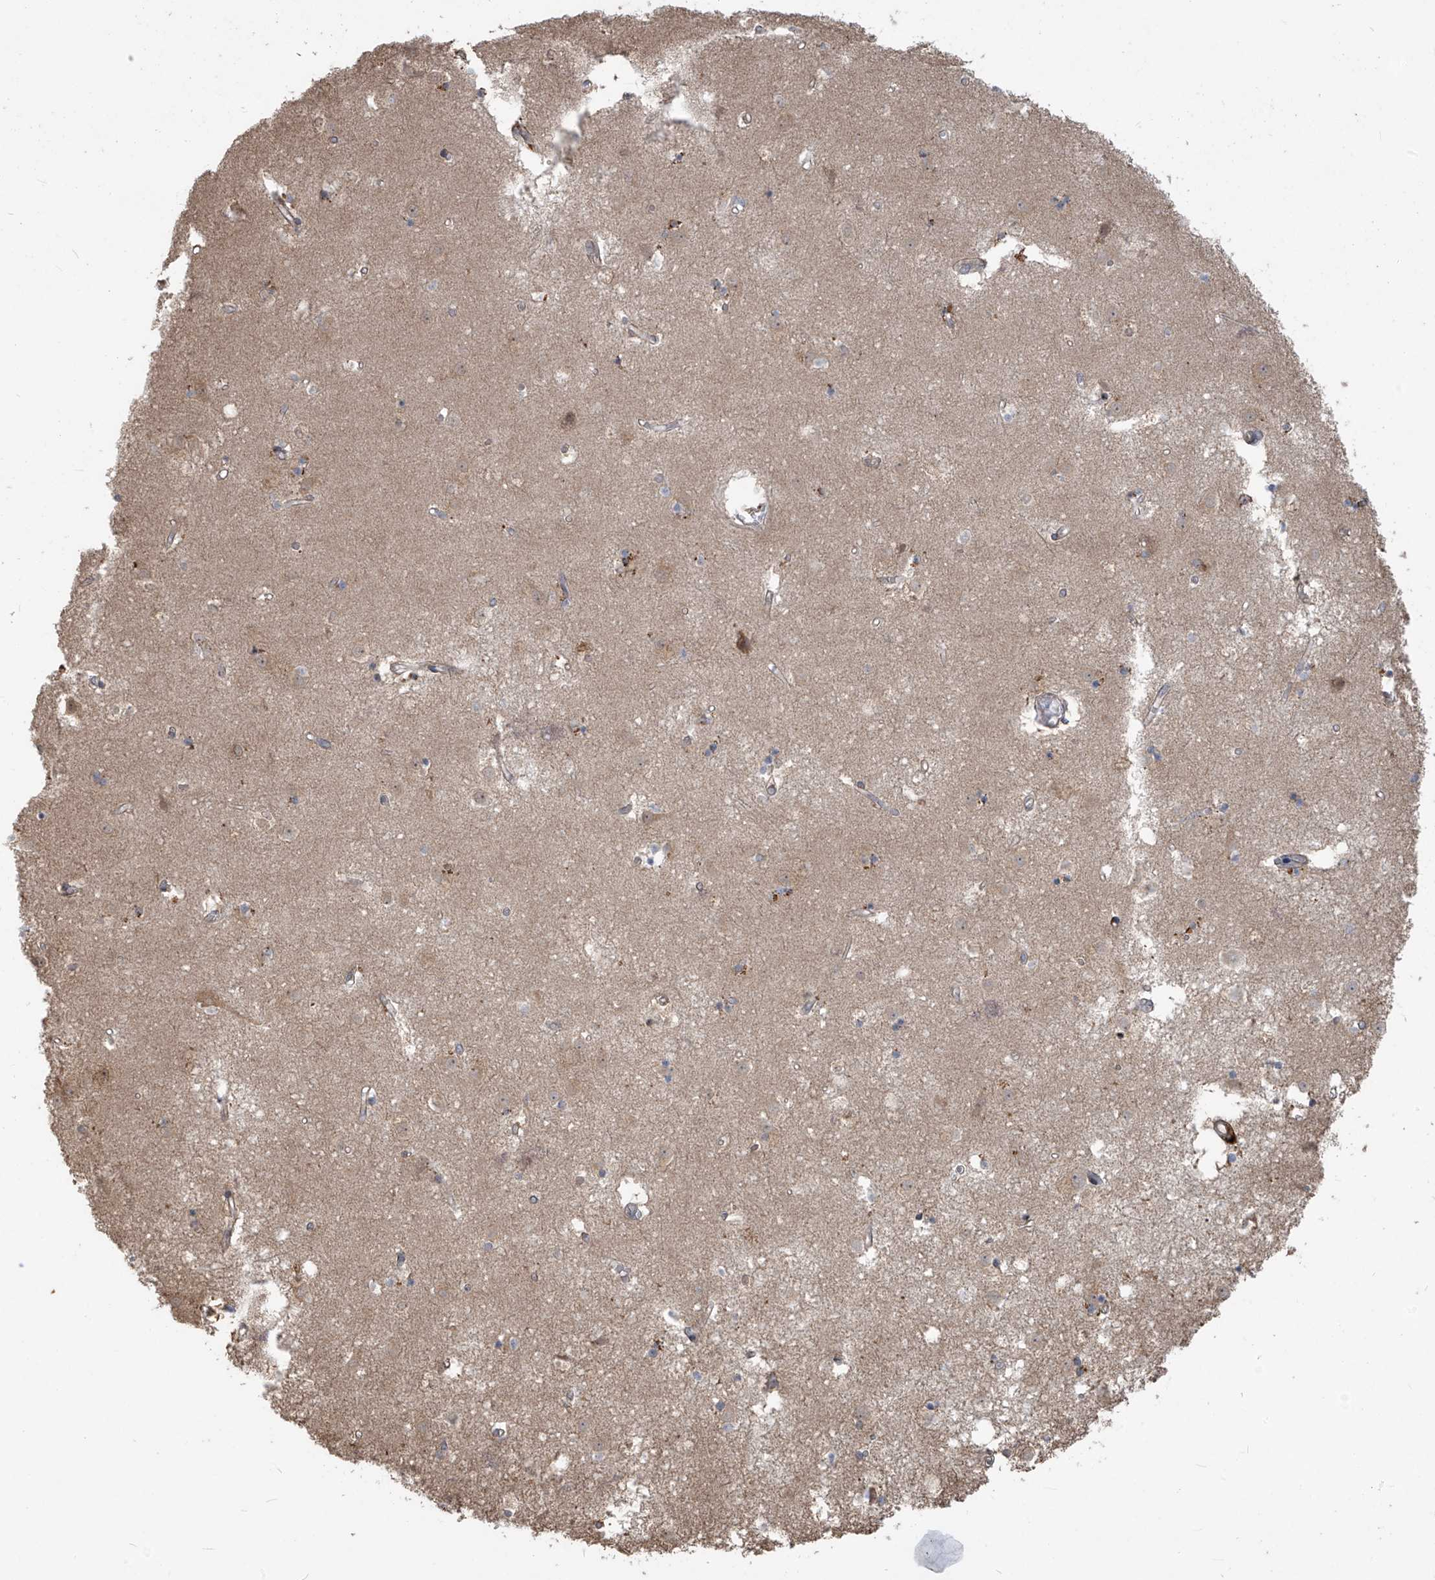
{"staining": {"intensity": "weak", "quantity": "<25%", "location": "cytoplasmic/membranous"}, "tissue": "caudate", "cell_type": "Glial cells", "image_type": "normal", "snomed": [{"axis": "morphology", "description": "Normal tissue, NOS"}, {"axis": "topography", "description": "Lateral ventricle wall"}], "caption": "DAB immunohistochemical staining of normal human caudate displays no significant staining in glial cells. Brightfield microscopy of immunohistochemistry stained with DAB (3,3'-diaminobenzidine) (brown) and hematoxylin (blue), captured at high magnification.", "gene": "PLEKHM3", "patient": {"sex": "male", "age": 45}}